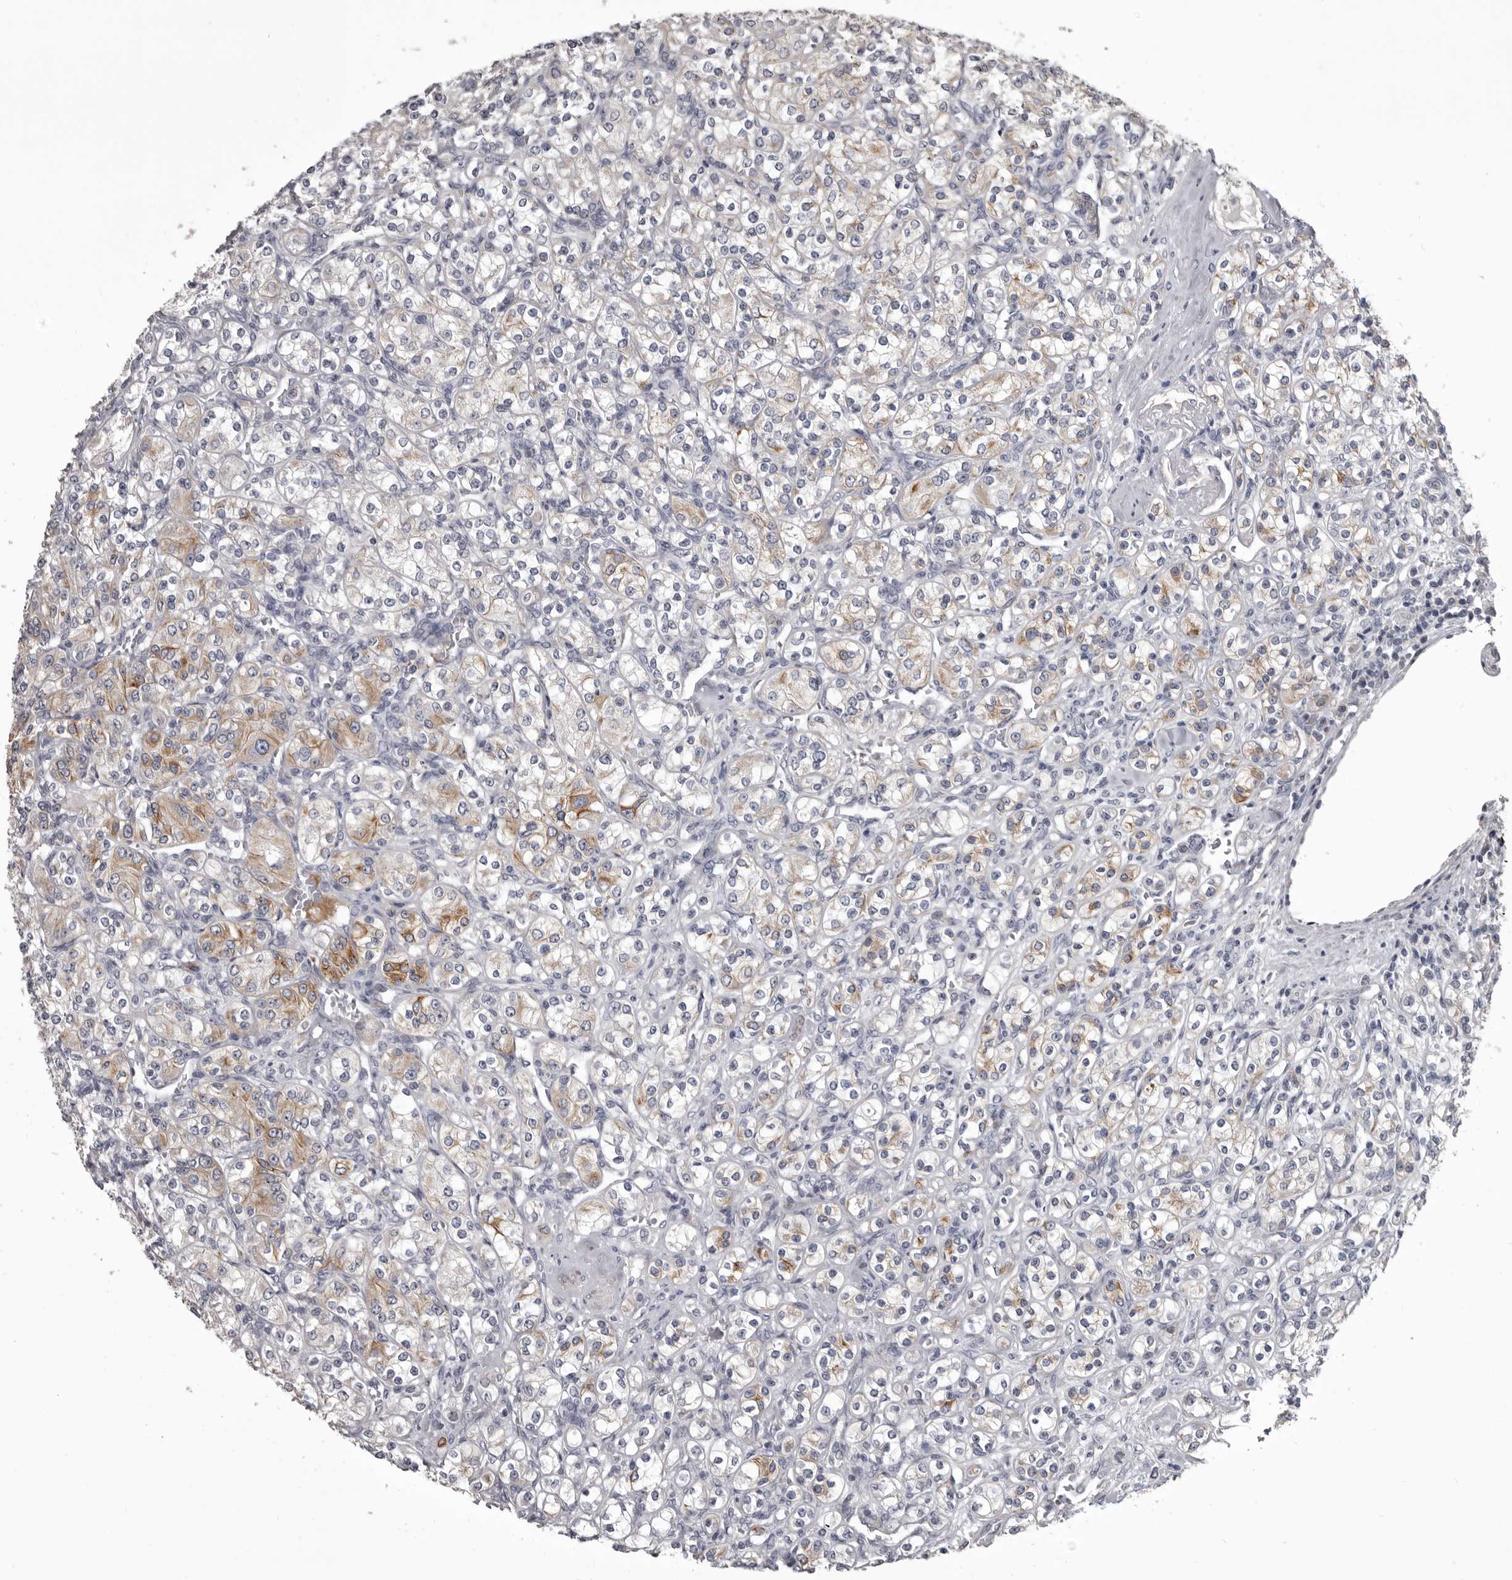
{"staining": {"intensity": "moderate", "quantity": "<25%", "location": "cytoplasmic/membranous"}, "tissue": "renal cancer", "cell_type": "Tumor cells", "image_type": "cancer", "snomed": [{"axis": "morphology", "description": "Adenocarcinoma, NOS"}, {"axis": "topography", "description": "Kidney"}], "caption": "Renal cancer (adenocarcinoma) was stained to show a protein in brown. There is low levels of moderate cytoplasmic/membranous staining in about <25% of tumor cells.", "gene": "LPAR6", "patient": {"sex": "male", "age": 77}}